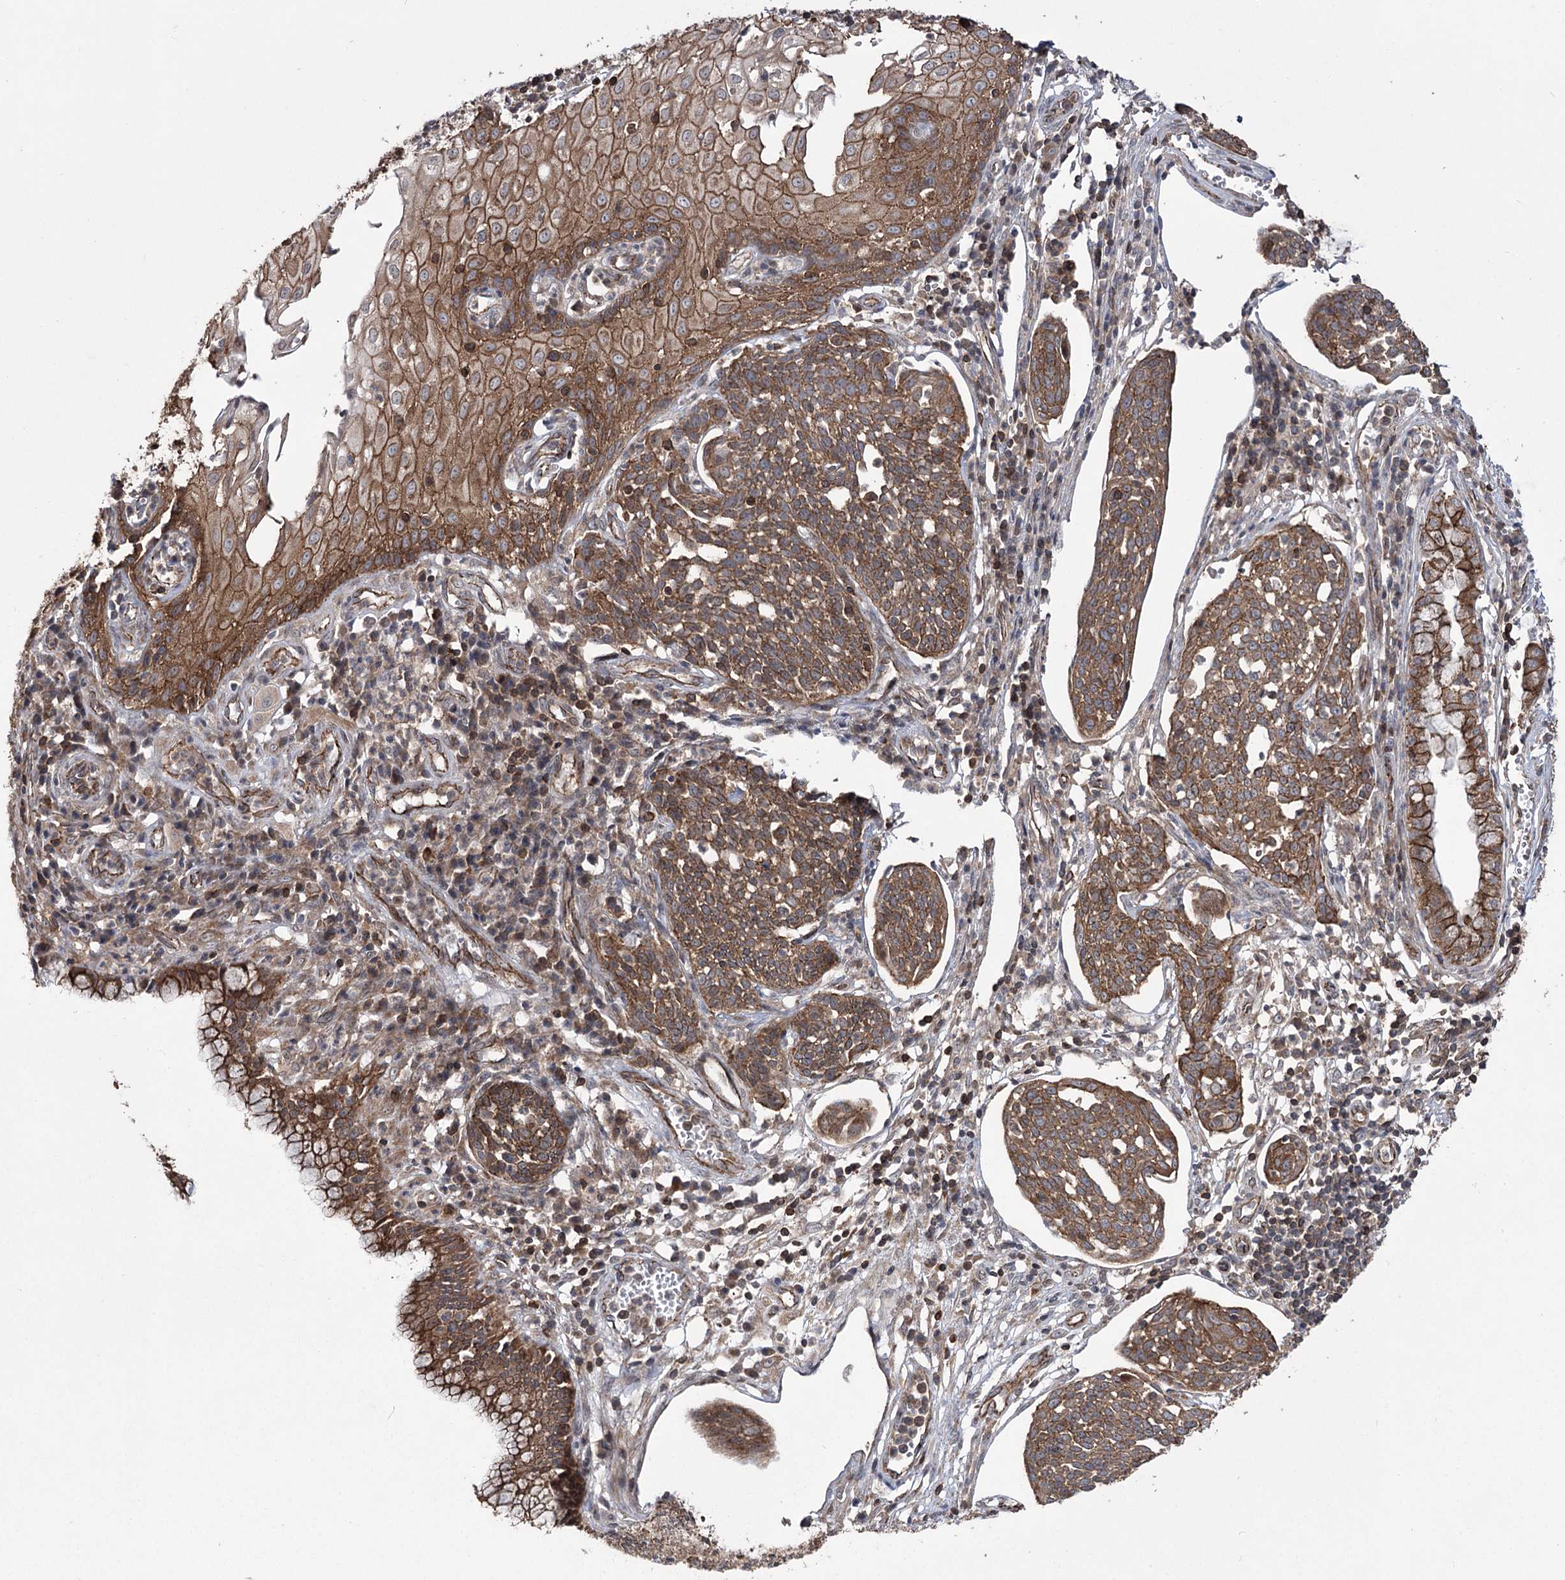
{"staining": {"intensity": "strong", "quantity": ">75%", "location": "cytoplasmic/membranous"}, "tissue": "cervical cancer", "cell_type": "Tumor cells", "image_type": "cancer", "snomed": [{"axis": "morphology", "description": "Squamous cell carcinoma, NOS"}, {"axis": "topography", "description": "Cervix"}], "caption": "Immunohistochemical staining of human cervical cancer (squamous cell carcinoma) exhibits high levels of strong cytoplasmic/membranous expression in approximately >75% of tumor cells.", "gene": "DHX29", "patient": {"sex": "female", "age": 34}}